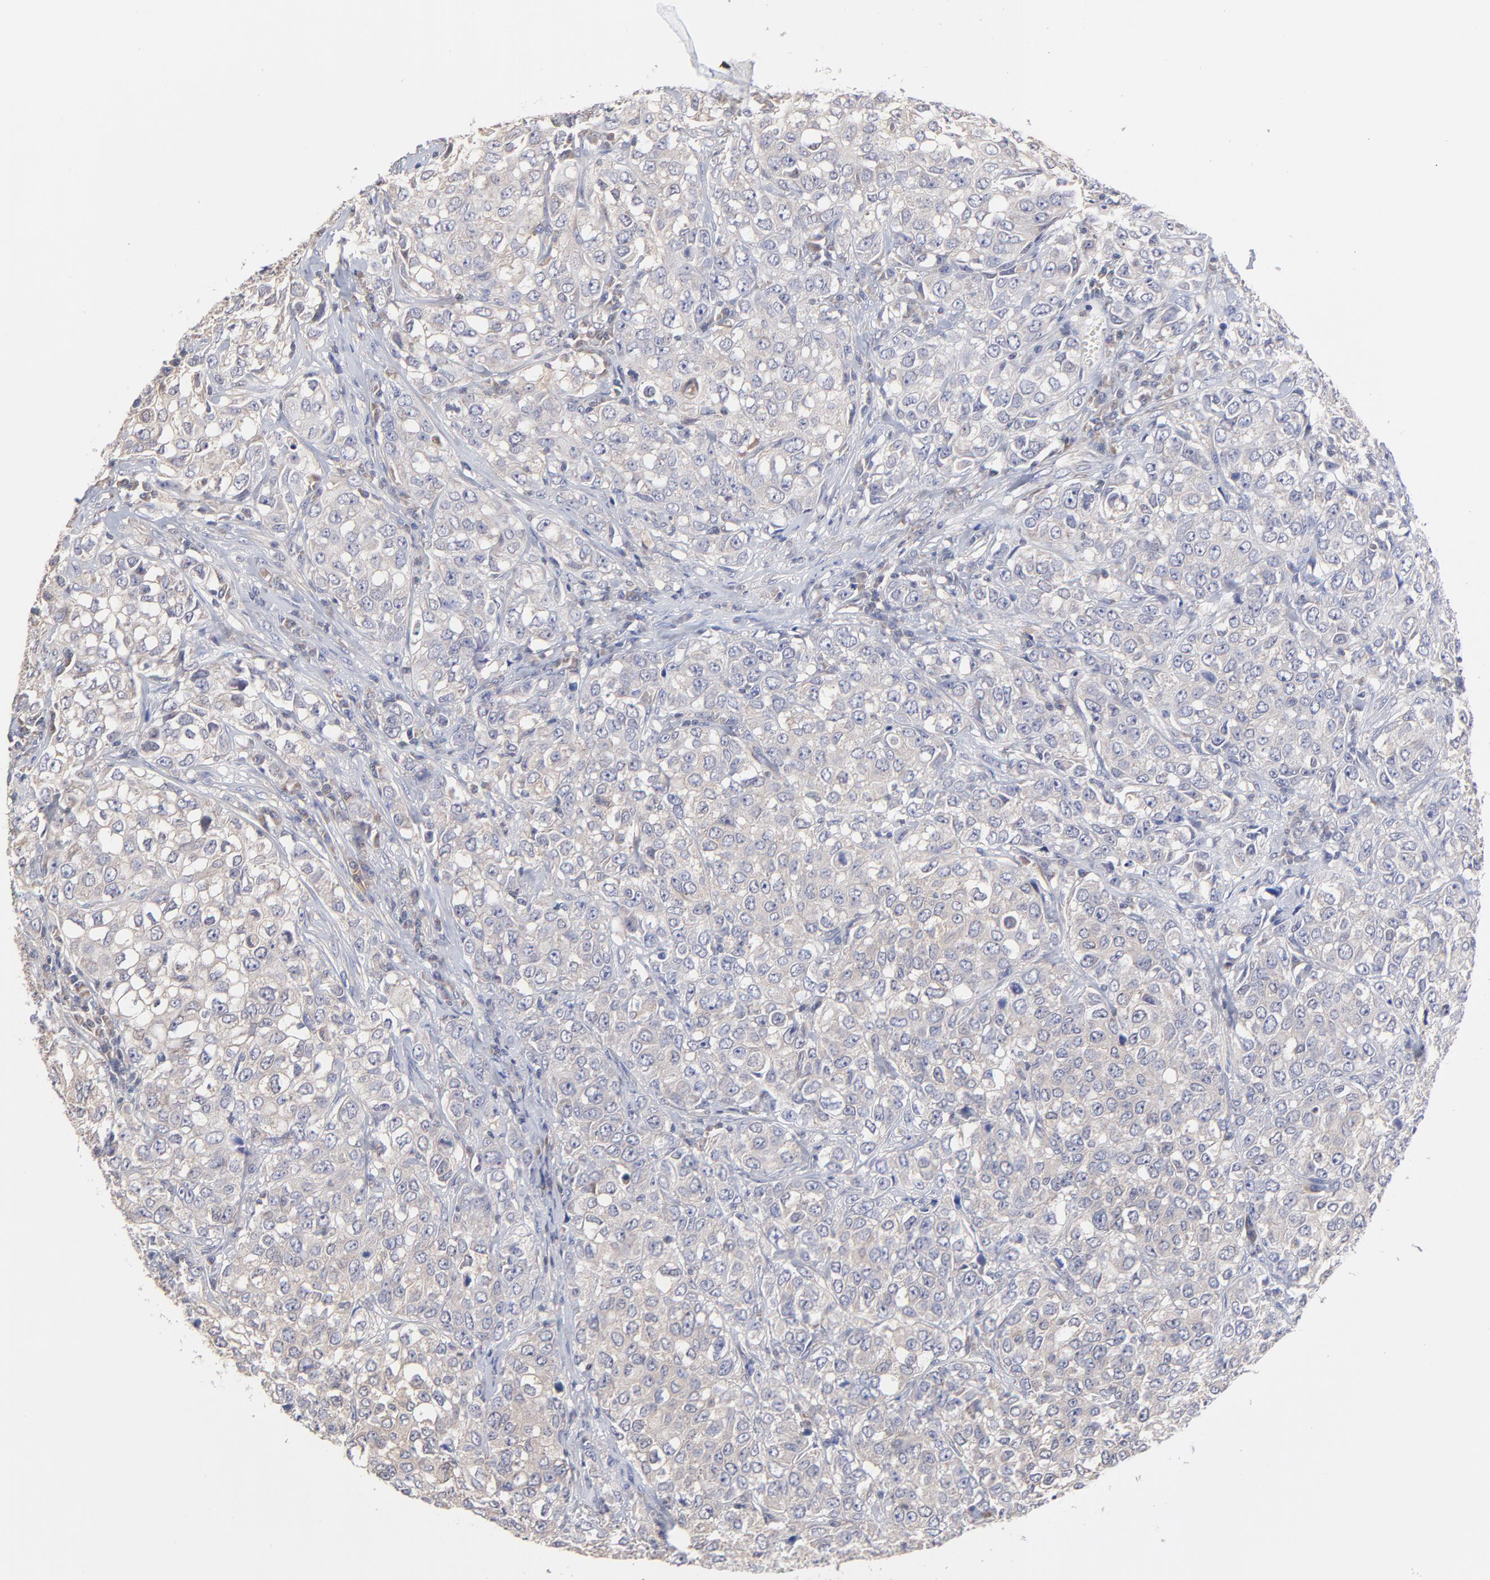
{"staining": {"intensity": "negative", "quantity": "none", "location": "none"}, "tissue": "urothelial cancer", "cell_type": "Tumor cells", "image_type": "cancer", "snomed": [{"axis": "morphology", "description": "Urothelial carcinoma, High grade"}, {"axis": "topography", "description": "Urinary bladder"}], "caption": "The IHC micrograph has no significant expression in tumor cells of urothelial carcinoma (high-grade) tissue.", "gene": "PCMT1", "patient": {"sex": "female", "age": 75}}